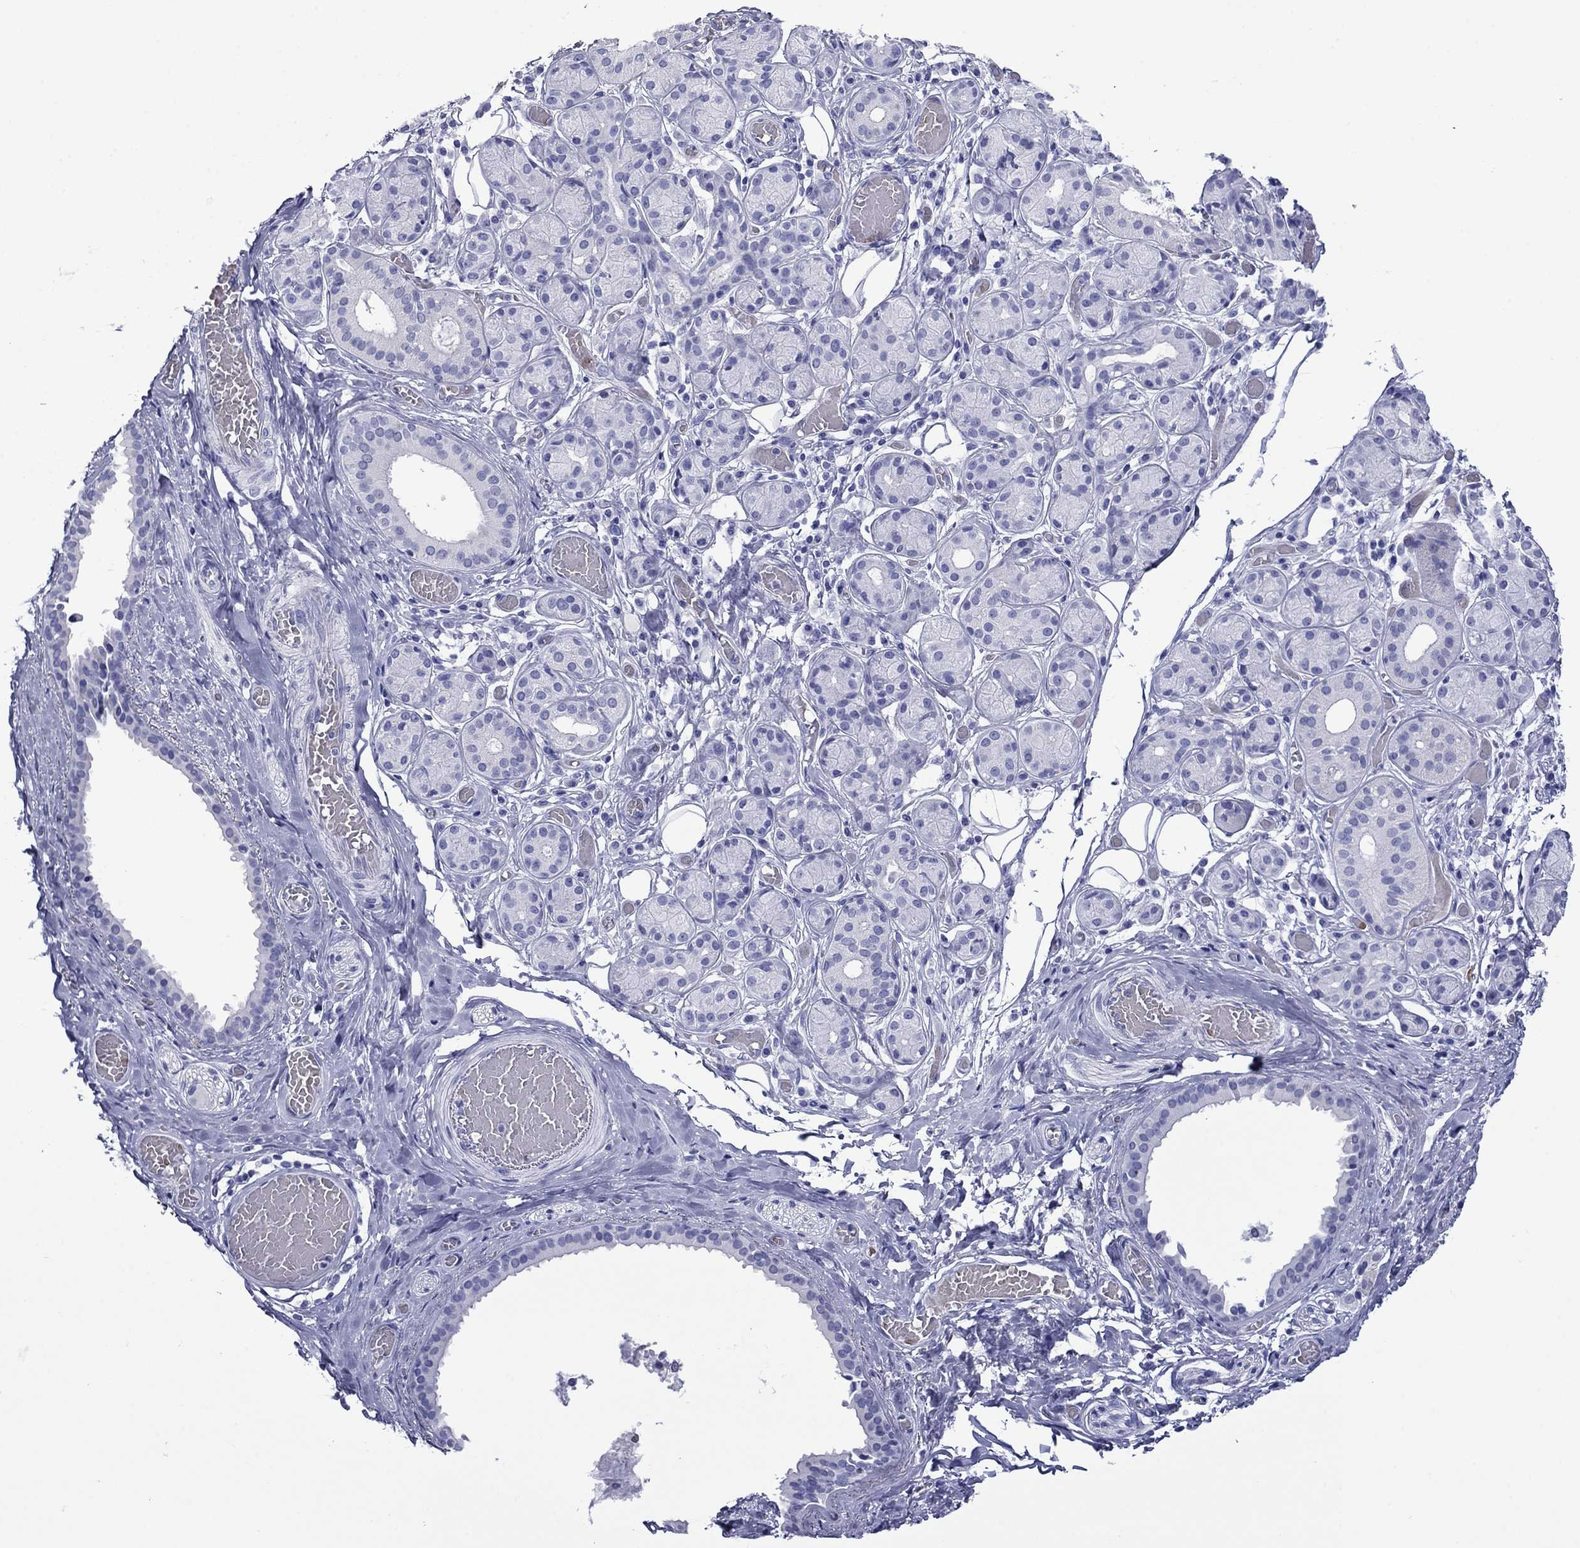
{"staining": {"intensity": "negative", "quantity": "none", "location": "none"}, "tissue": "salivary gland", "cell_type": "Glandular cells", "image_type": "normal", "snomed": [{"axis": "morphology", "description": "Normal tissue, NOS"}, {"axis": "topography", "description": "Salivary gland"}, {"axis": "topography", "description": "Peripheral nerve tissue"}], "caption": "The micrograph exhibits no significant expression in glandular cells of salivary gland.", "gene": "ROM1", "patient": {"sex": "male", "age": 71}}